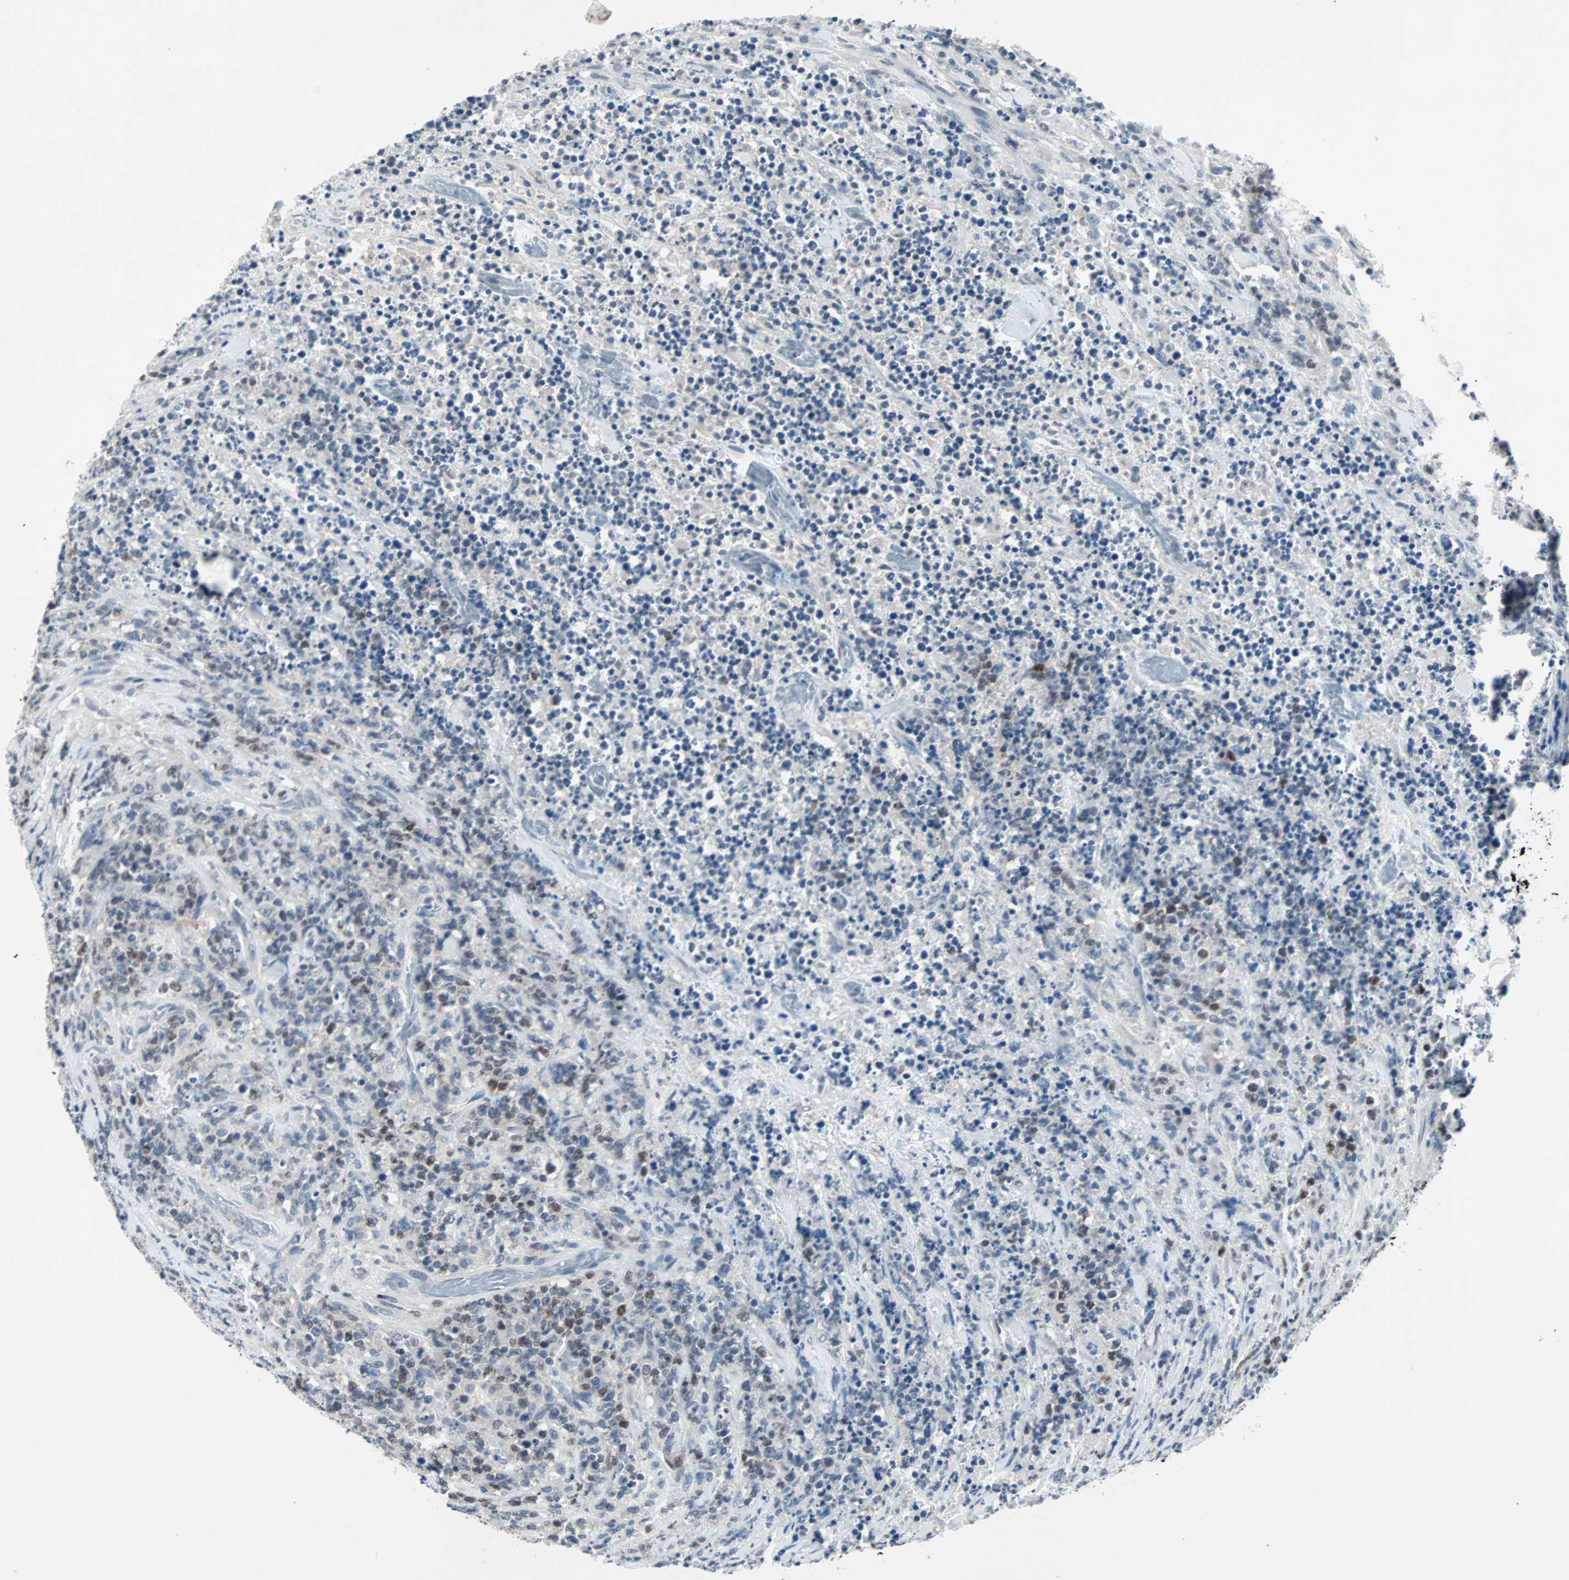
{"staining": {"intensity": "moderate", "quantity": "<25%", "location": "nuclear"}, "tissue": "lymphoma", "cell_type": "Tumor cells", "image_type": "cancer", "snomed": [{"axis": "morphology", "description": "Malignant lymphoma, non-Hodgkin's type, High grade"}, {"axis": "topography", "description": "Soft tissue"}], "caption": "Moderate nuclear protein expression is identified in about <25% of tumor cells in lymphoma. (DAB (3,3'-diaminobenzidine) IHC with brightfield microscopy, high magnification).", "gene": "CCNE2", "patient": {"sex": "male", "age": 18}}